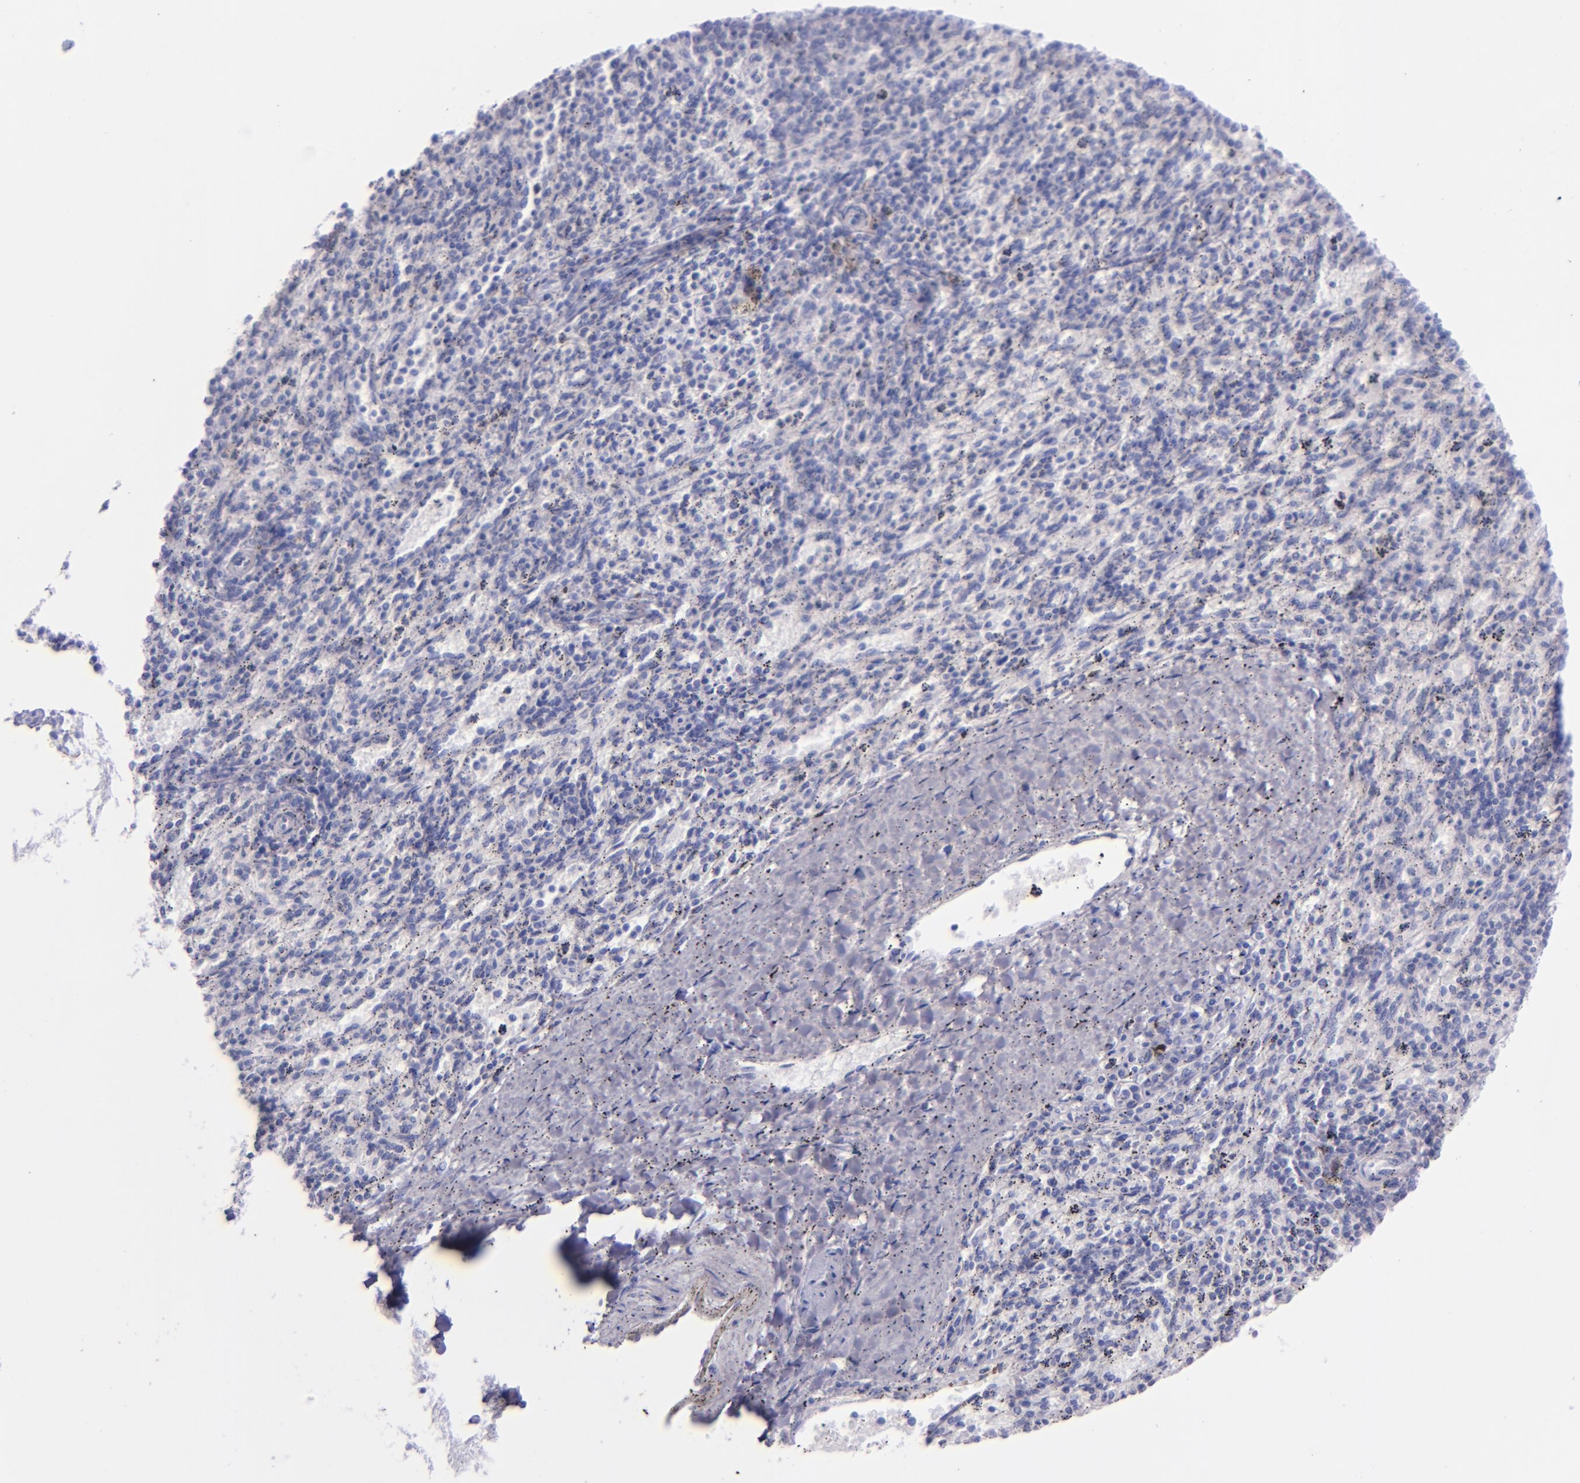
{"staining": {"intensity": "negative", "quantity": "none", "location": "none"}, "tissue": "spleen", "cell_type": "Cells in red pulp", "image_type": "normal", "snomed": [{"axis": "morphology", "description": "Normal tissue, NOS"}, {"axis": "topography", "description": "Spleen"}], "caption": "The micrograph demonstrates no staining of cells in red pulp in unremarkable spleen.", "gene": "SFTPA2", "patient": {"sex": "female", "age": 10}}